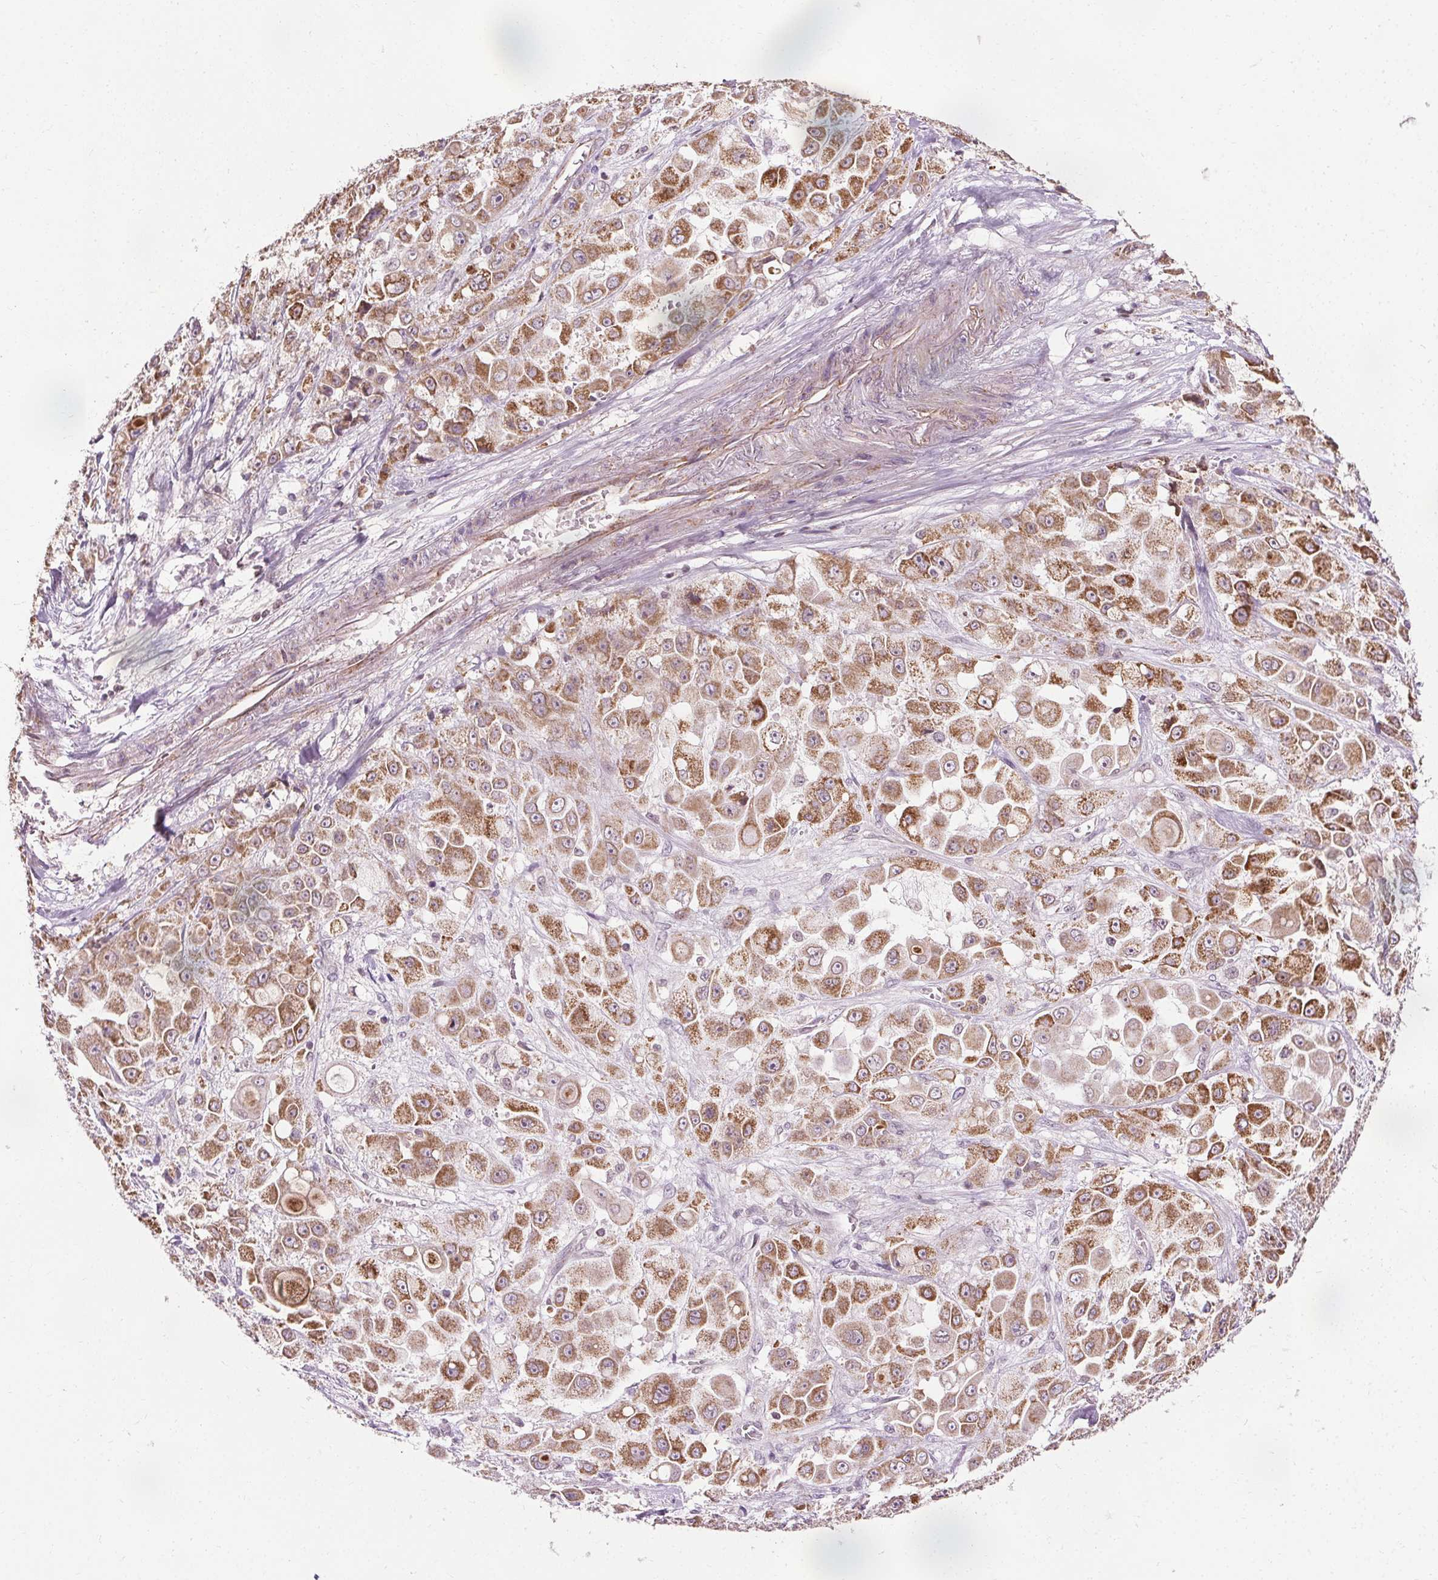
{"staining": {"intensity": "moderate", "quantity": "25%-75%", "location": "cytoplasmic/membranous"}, "tissue": "stomach cancer", "cell_type": "Tumor cells", "image_type": "cancer", "snomed": [{"axis": "morphology", "description": "Adenocarcinoma, NOS"}, {"axis": "topography", "description": "Stomach"}], "caption": "Protein analysis of stomach adenocarcinoma tissue exhibits moderate cytoplasmic/membranous positivity in approximately 25%-75% of tumor cells. (Brightfield microscopy of DAB IHC at high magnification).", "gene": "LFNG", "patient": {"sex": "female", "age": 76}}